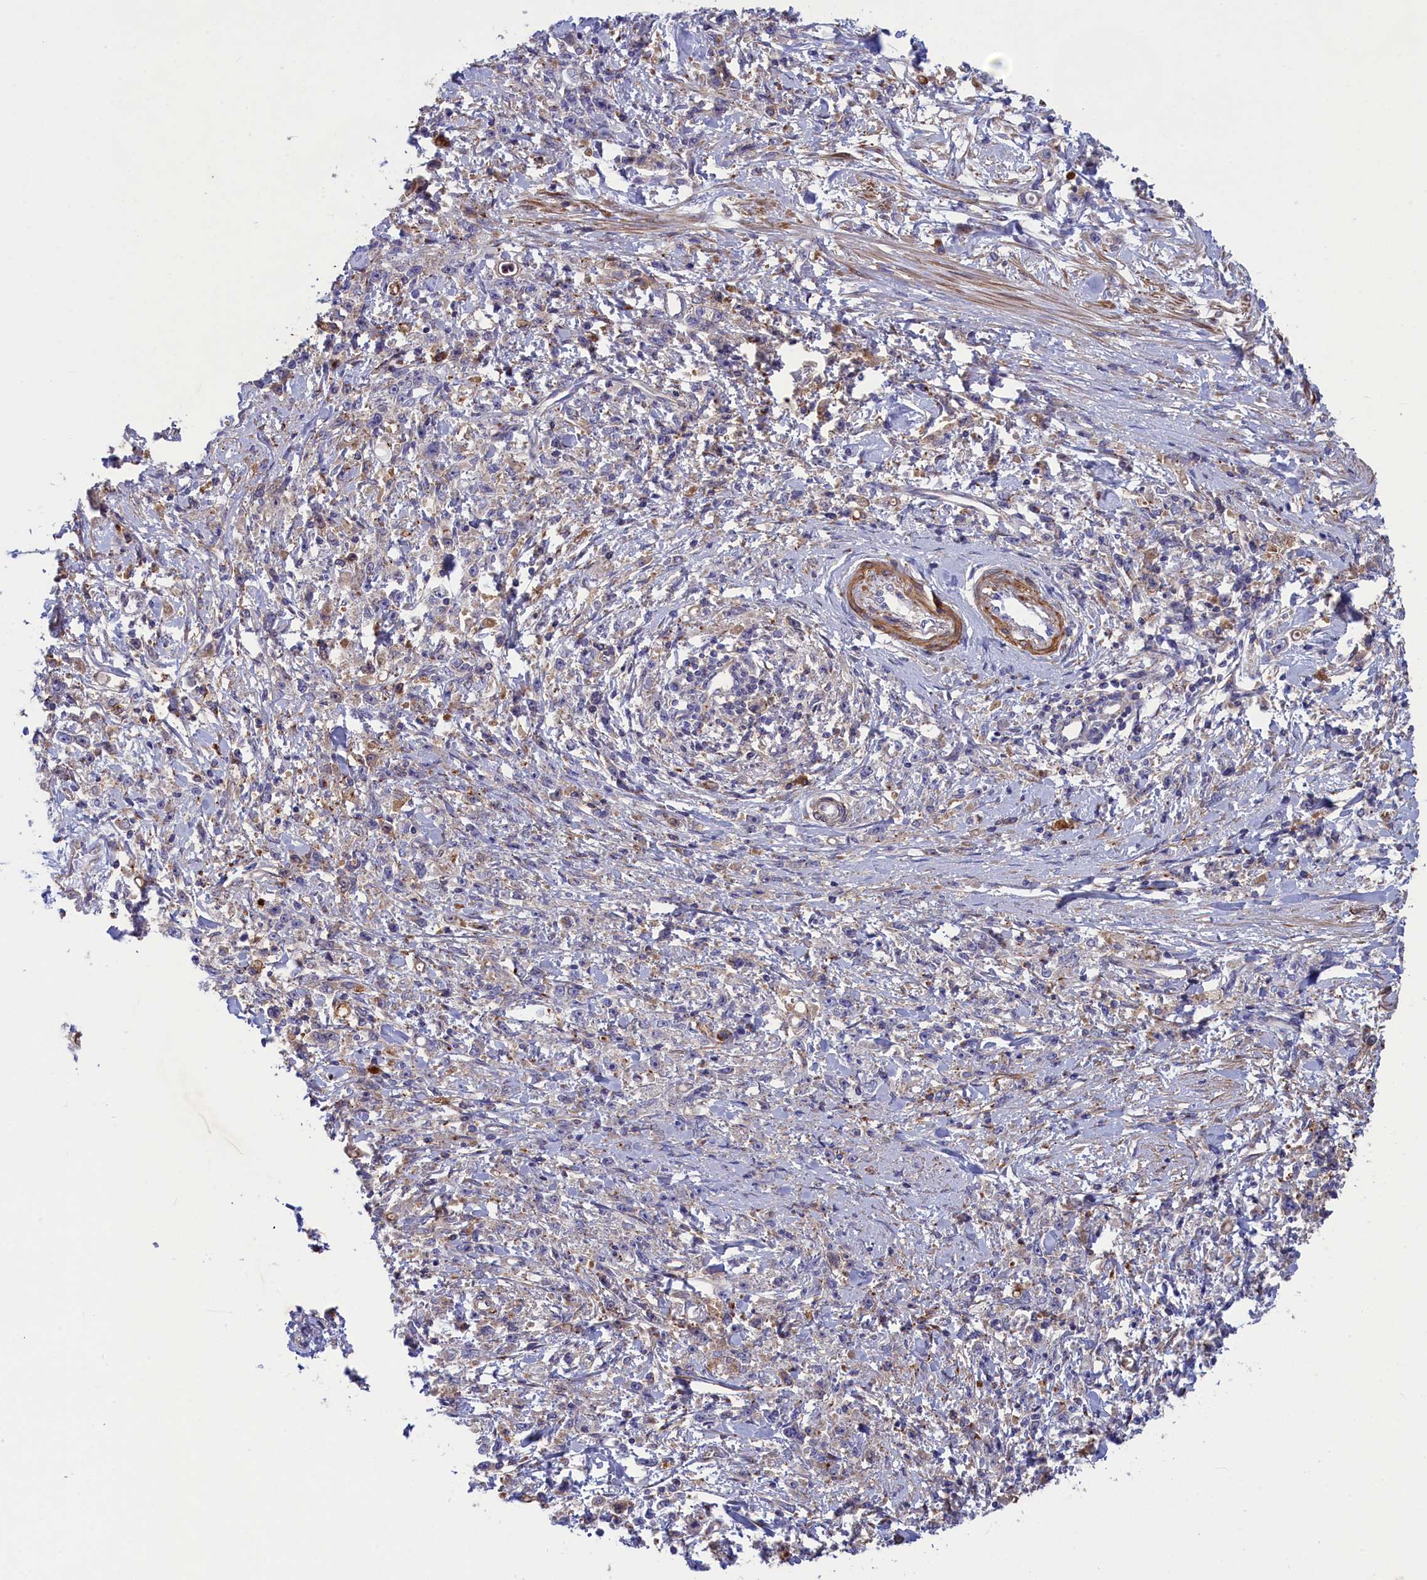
{"staining": {"intensity": "negative", "quantity": "none", "location": "none"}, "tissue": "stomach cancer", "cell_type": "Tumor cells", "image_type": "cancer", "snomed": [{"axis": "morphology", "description": "Adenocarcinoma, NOS"}, {"axis": "topography", "description": "Stomach"}], "caption": "IHC of human adenocarcinoma (stomach) exhibits no positivity in tumor cells.", "gene": "SCAMP4", "patient": {"sex": "female", "age": 59}}